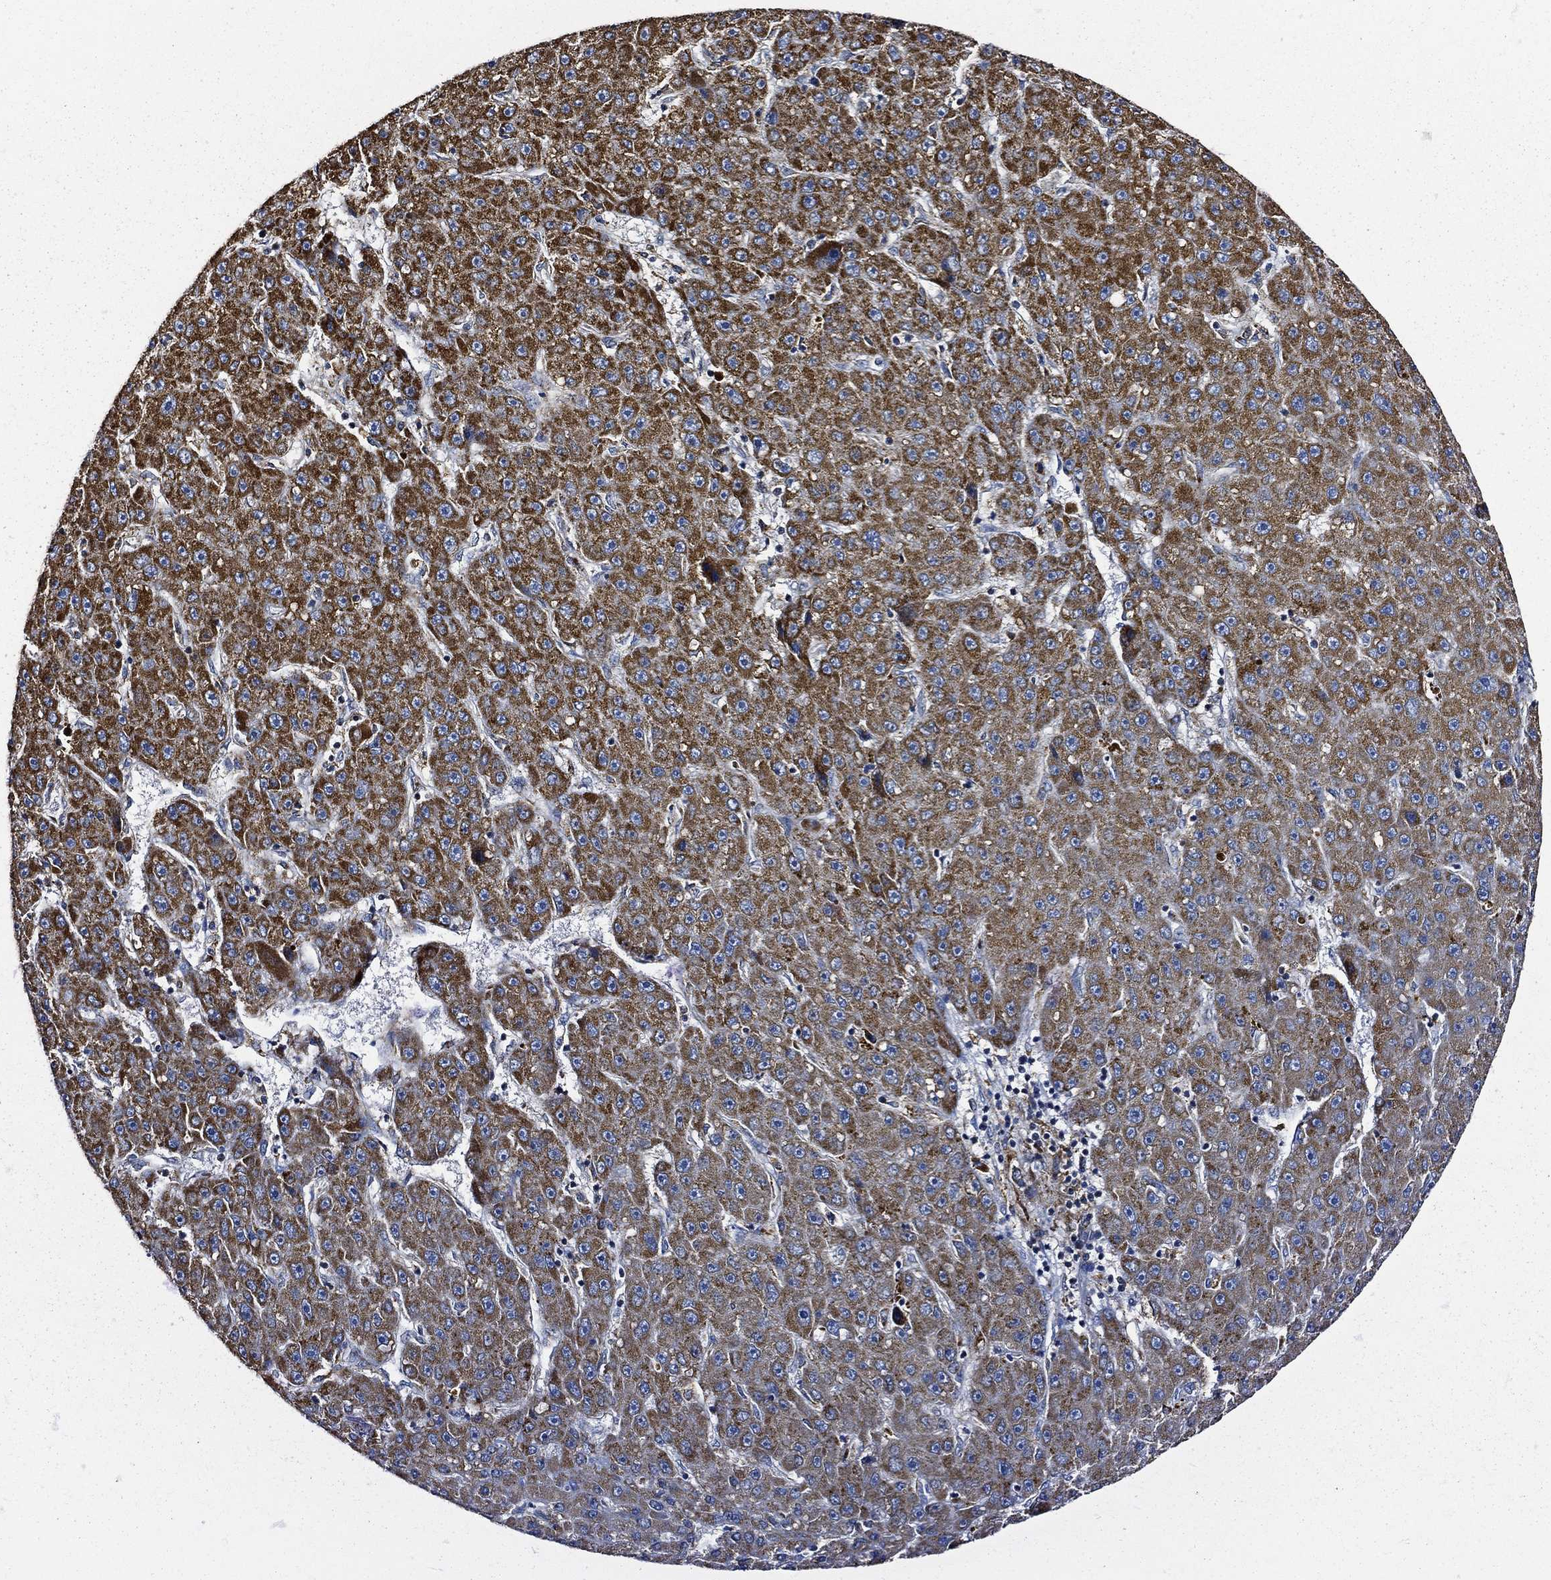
{"staining": {"intensity": "strong", "quantity": ">75%", "location": "cytoplasmic/membranous"}, "tissue": "liver cancer", "cell_type": "Tumor cells", "image_type": "cancer", "snomed": [{"axis": "morphology", "description": "Carcinoma, Hepatocellular, NOS"}, {"axis": "topography", "description": "Liver"}], "caption": "The immunohistochemical stain labels strong cytoplasmic/membranous expression in tumor cells of liver cancer tissue.", "gene": "PRDX4", "patient": {"sex": "male", "age": 67}}